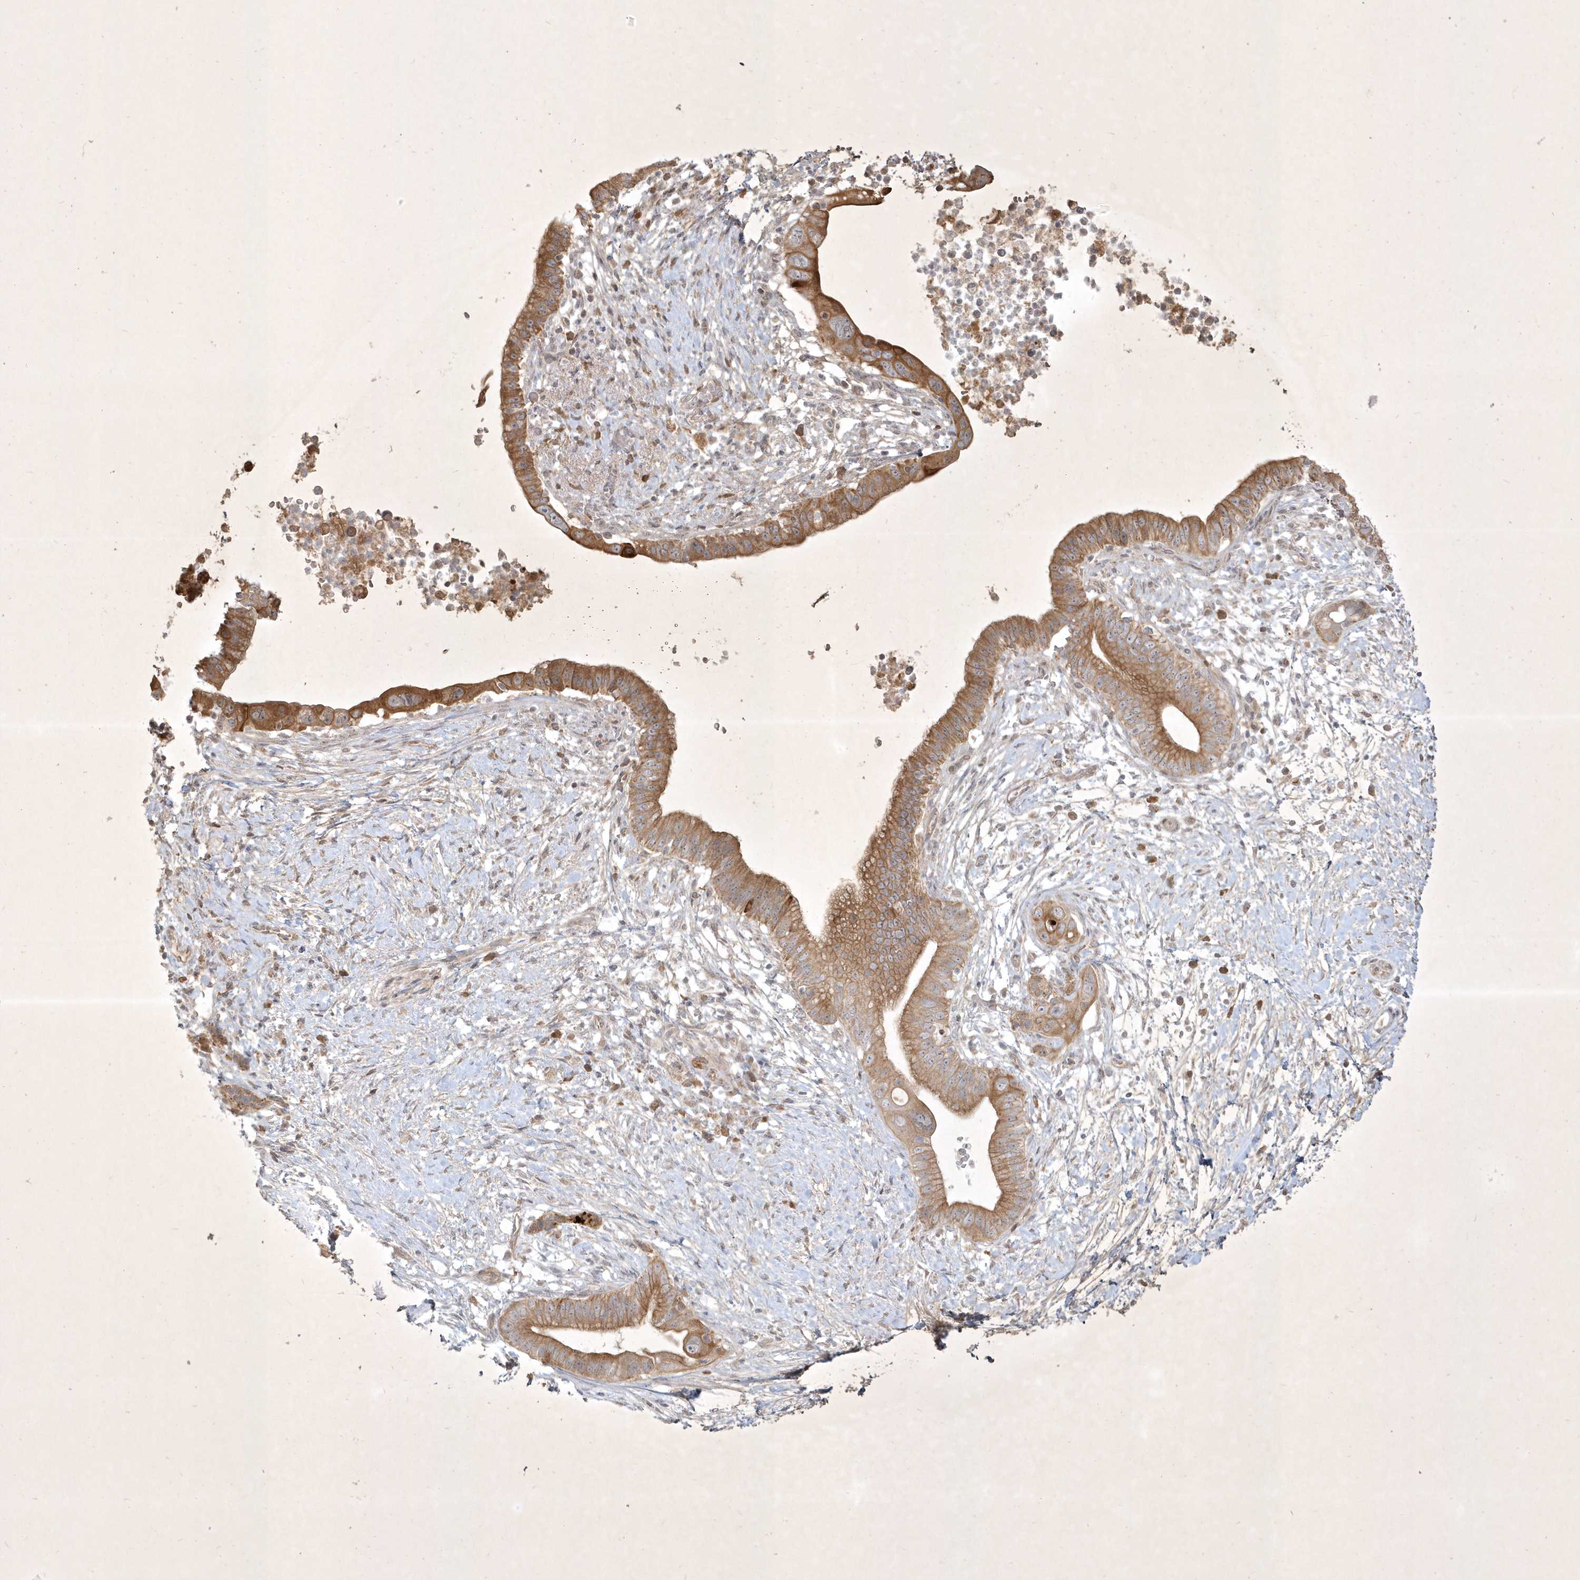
{"staining": {"intensity": "moderate", "quantity": ">75%", "location": "cytoplasmic/membranous"}, "tissue": "pancreatic cancer", "cell_type": "Tumor cells", "image_type": "cancer", "snomed": [{"axis": "morphology", "description": "Adenocarcinoma, NOS"}, {"axis": "topography", "description": "Pancreas"}], "caption": "A photomicrograph showing moderate cytoplasmic/membranous staining in approximately >75% of tumor cells in pancreatic adenocarcinoma, as visualized by brown immunohistochemical staining.", "gene": "BOD1", "patient": {"sex": "male", "age": 68}}